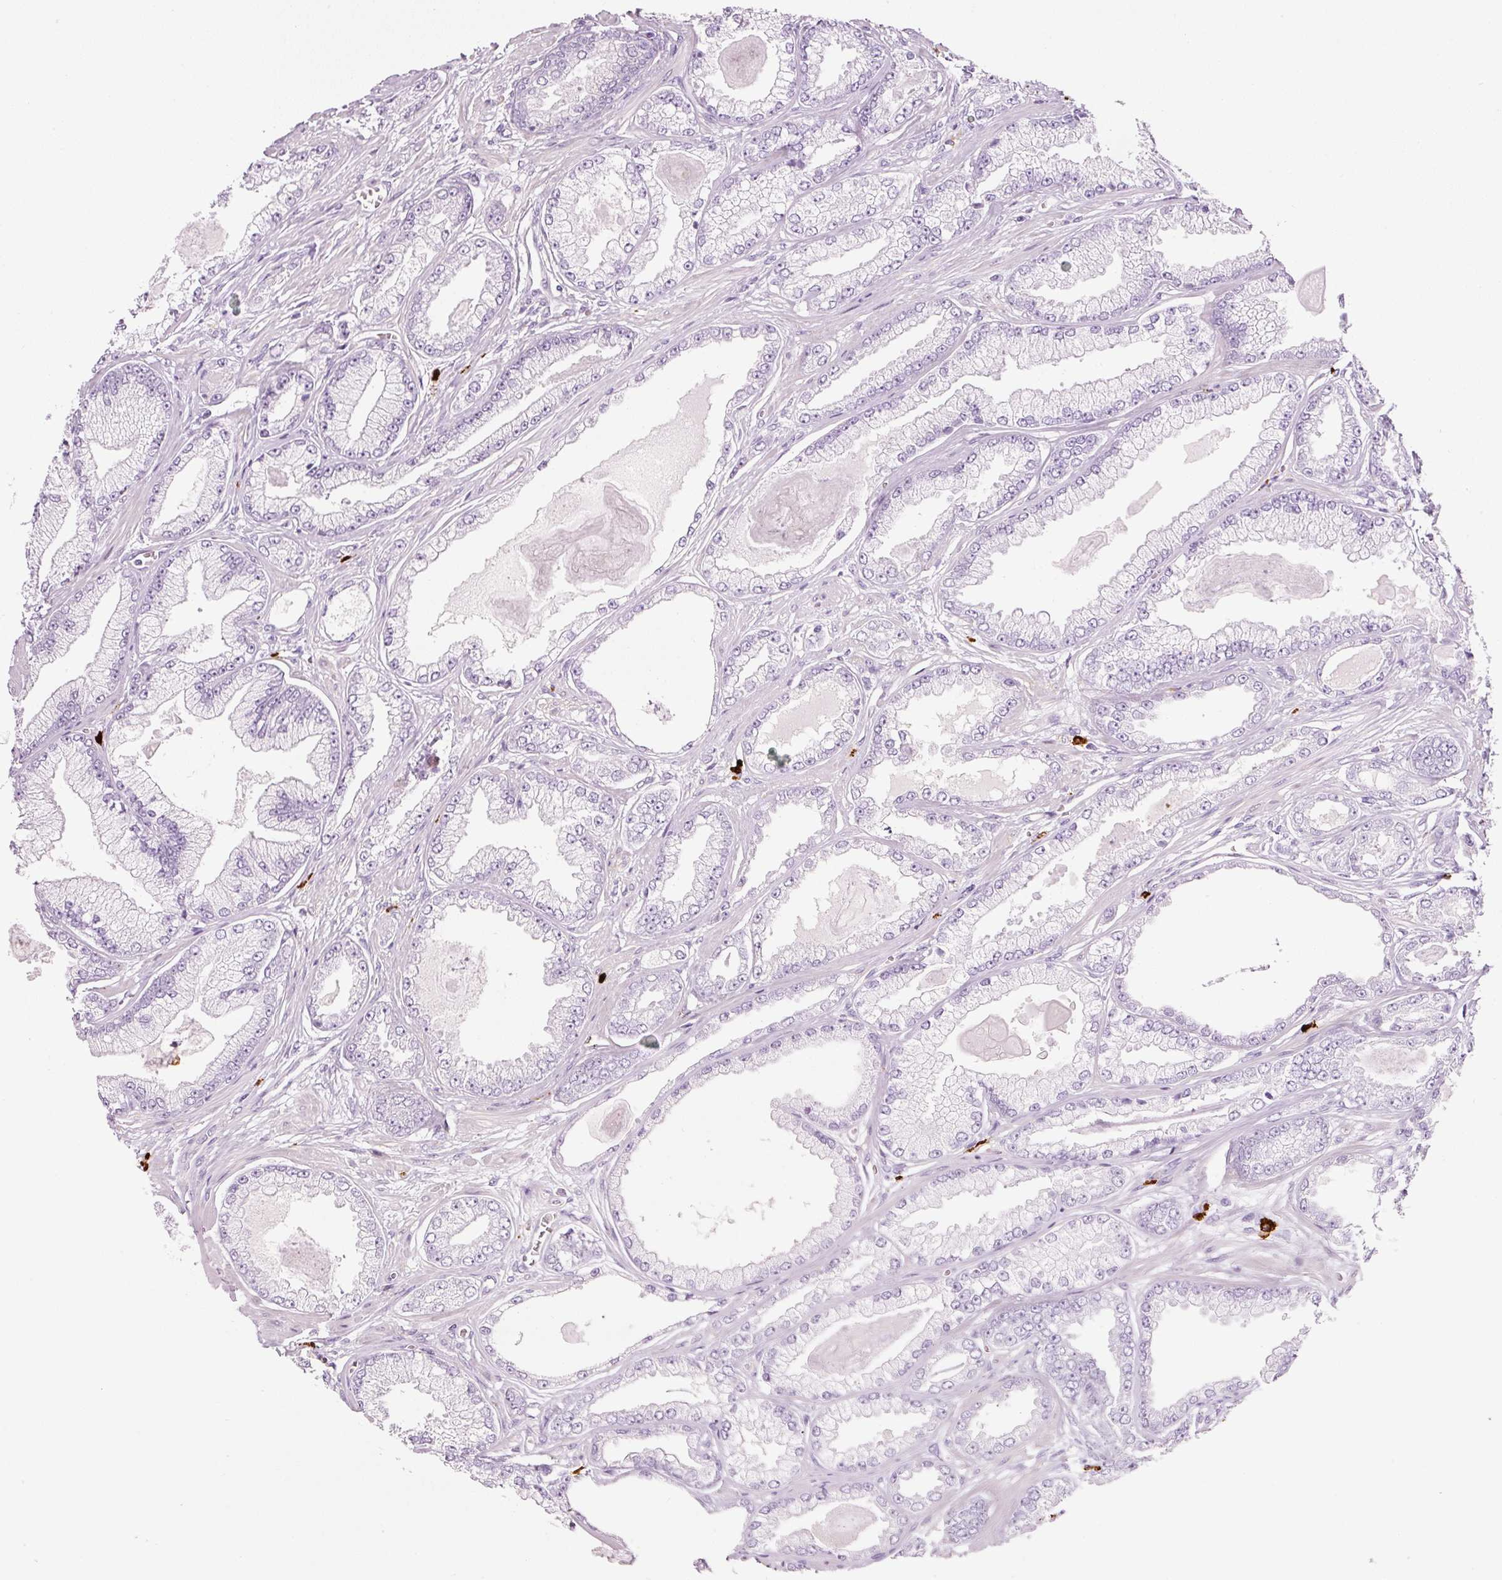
{"staining": {"intensity": "negative", "quantity": "none", "location": "none"}, "tissue": "prostate cancer", "cell_type": "Tumor cells", "image_type": "cancer", "snomed": [{"axis": "morphology", "description": "Adenocarcinoma, Low grade"}, {"axis": "topography", "description": "Prostate"}], "caption": "DAB (3,3'-diaminobenzidine) immunohistochemical staining of human prostate cancer exhibits no significant expression in tumor cells.", "gene": "MAP3K3", "patient": {"sex": "male", "age": 64}}